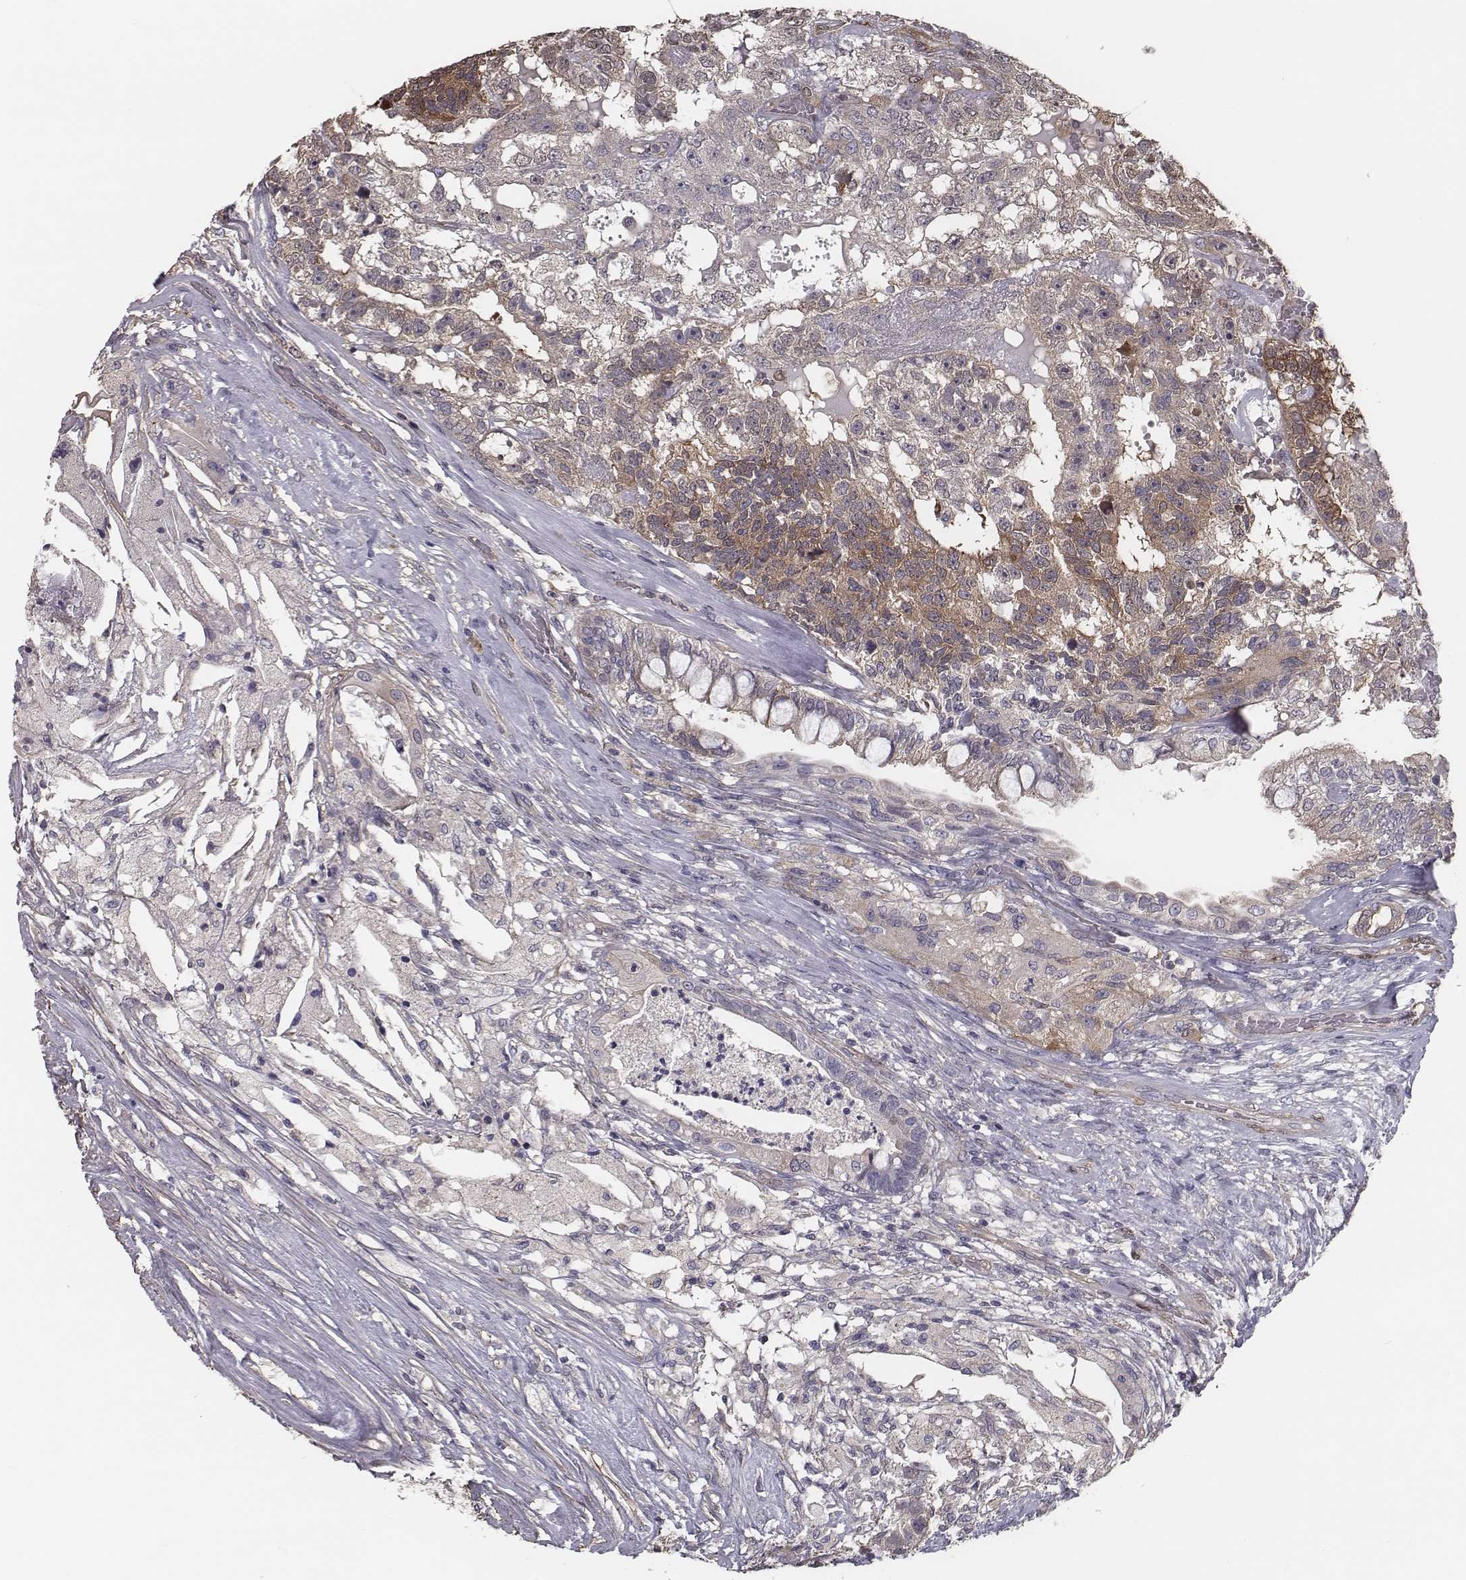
{"staining": {"intensity": "moderate", "quantity": "<25%", "location": "cytoplasmic/membranous"}, "tissue": "testis cancer", "cell_type": "Tumor cells", "image_type": "cancer", "snomed": [{"axis": "morphology", "description": "Seminoma, NOS"}, {"axis": "morphology", "description": "Carcinoma, Embryonal, NOS"}, {"axis": "topography", "description": "Testis"}], "caption": "Protein staining by IHC exhibits moderate cytoplasmic/membranous staining in approximately <25% of tumor cells in testis cancer (embryonal carcinoma). (Brightfield microscopy of DAB IHC at high magnification).", "gene": "ISYNA1", "patient": {"sex": "male", "age": 41}}